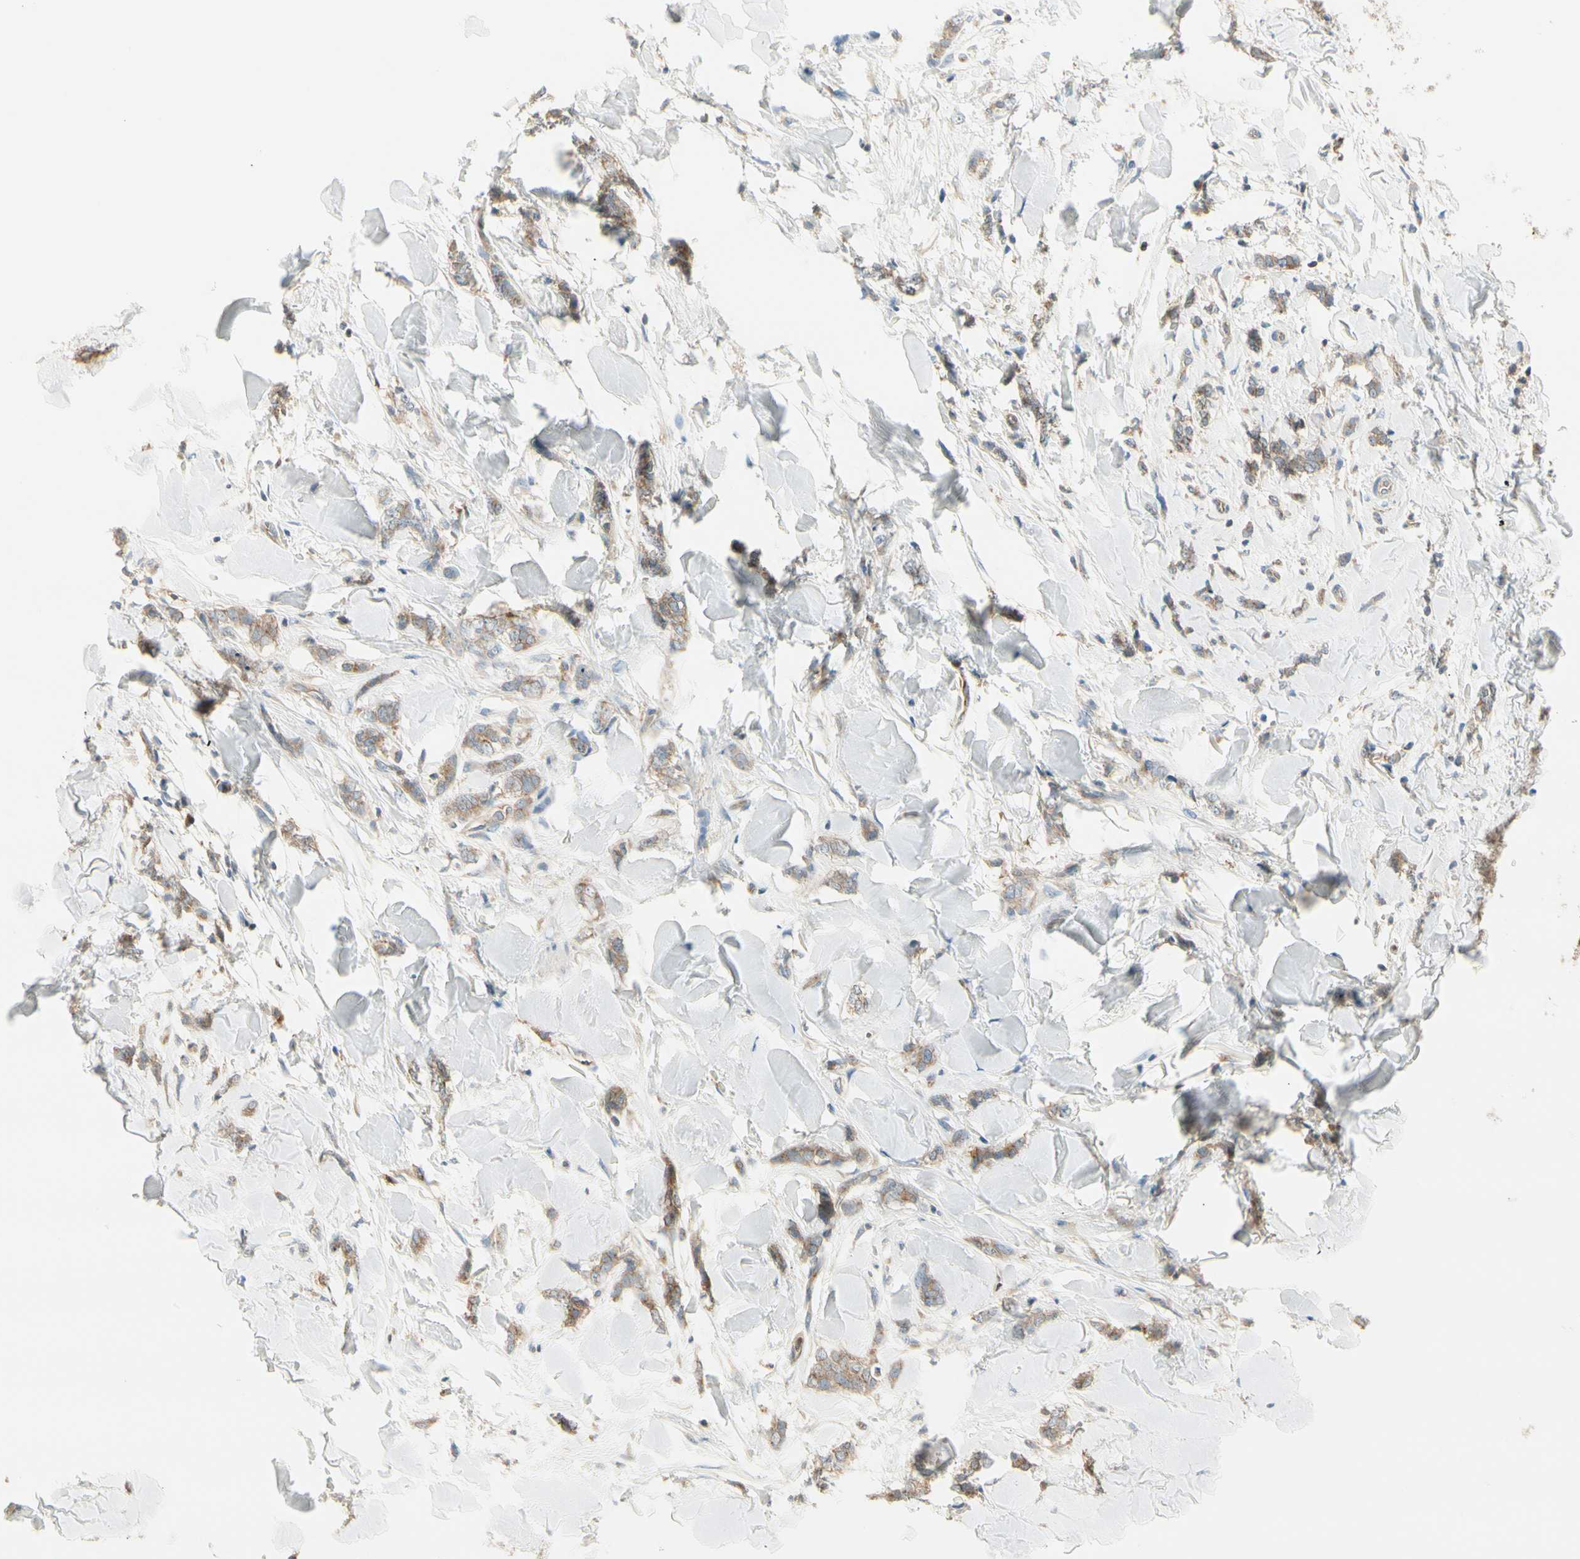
{"staining": {"intensity": "weak", "quantity": ">75%", "location": "cytoplasmic/membranous"}, "tissue": "breast cancer", "cell_type": "Tumor cells", "image_type": "cancer", "snomed": [{"axis": "morphology", "description": "Lobular carcinoma"}, {"axis": "topography", "description": "Skin"}, {"axis": "topography", "description": "Breast"}], "caption": "Protein analysis of breast cancer (lobular carcinoma) tissue demonstrates weak cytoplasmic/membranous staining in about >75% of tumor cells. The staining was performed using DAB, with brown indicating positive protein expression. Nuclei are stained blue with hematoxylin.", "gene": "AGFG1", "patient": {"sex": "female", "age": 46}}